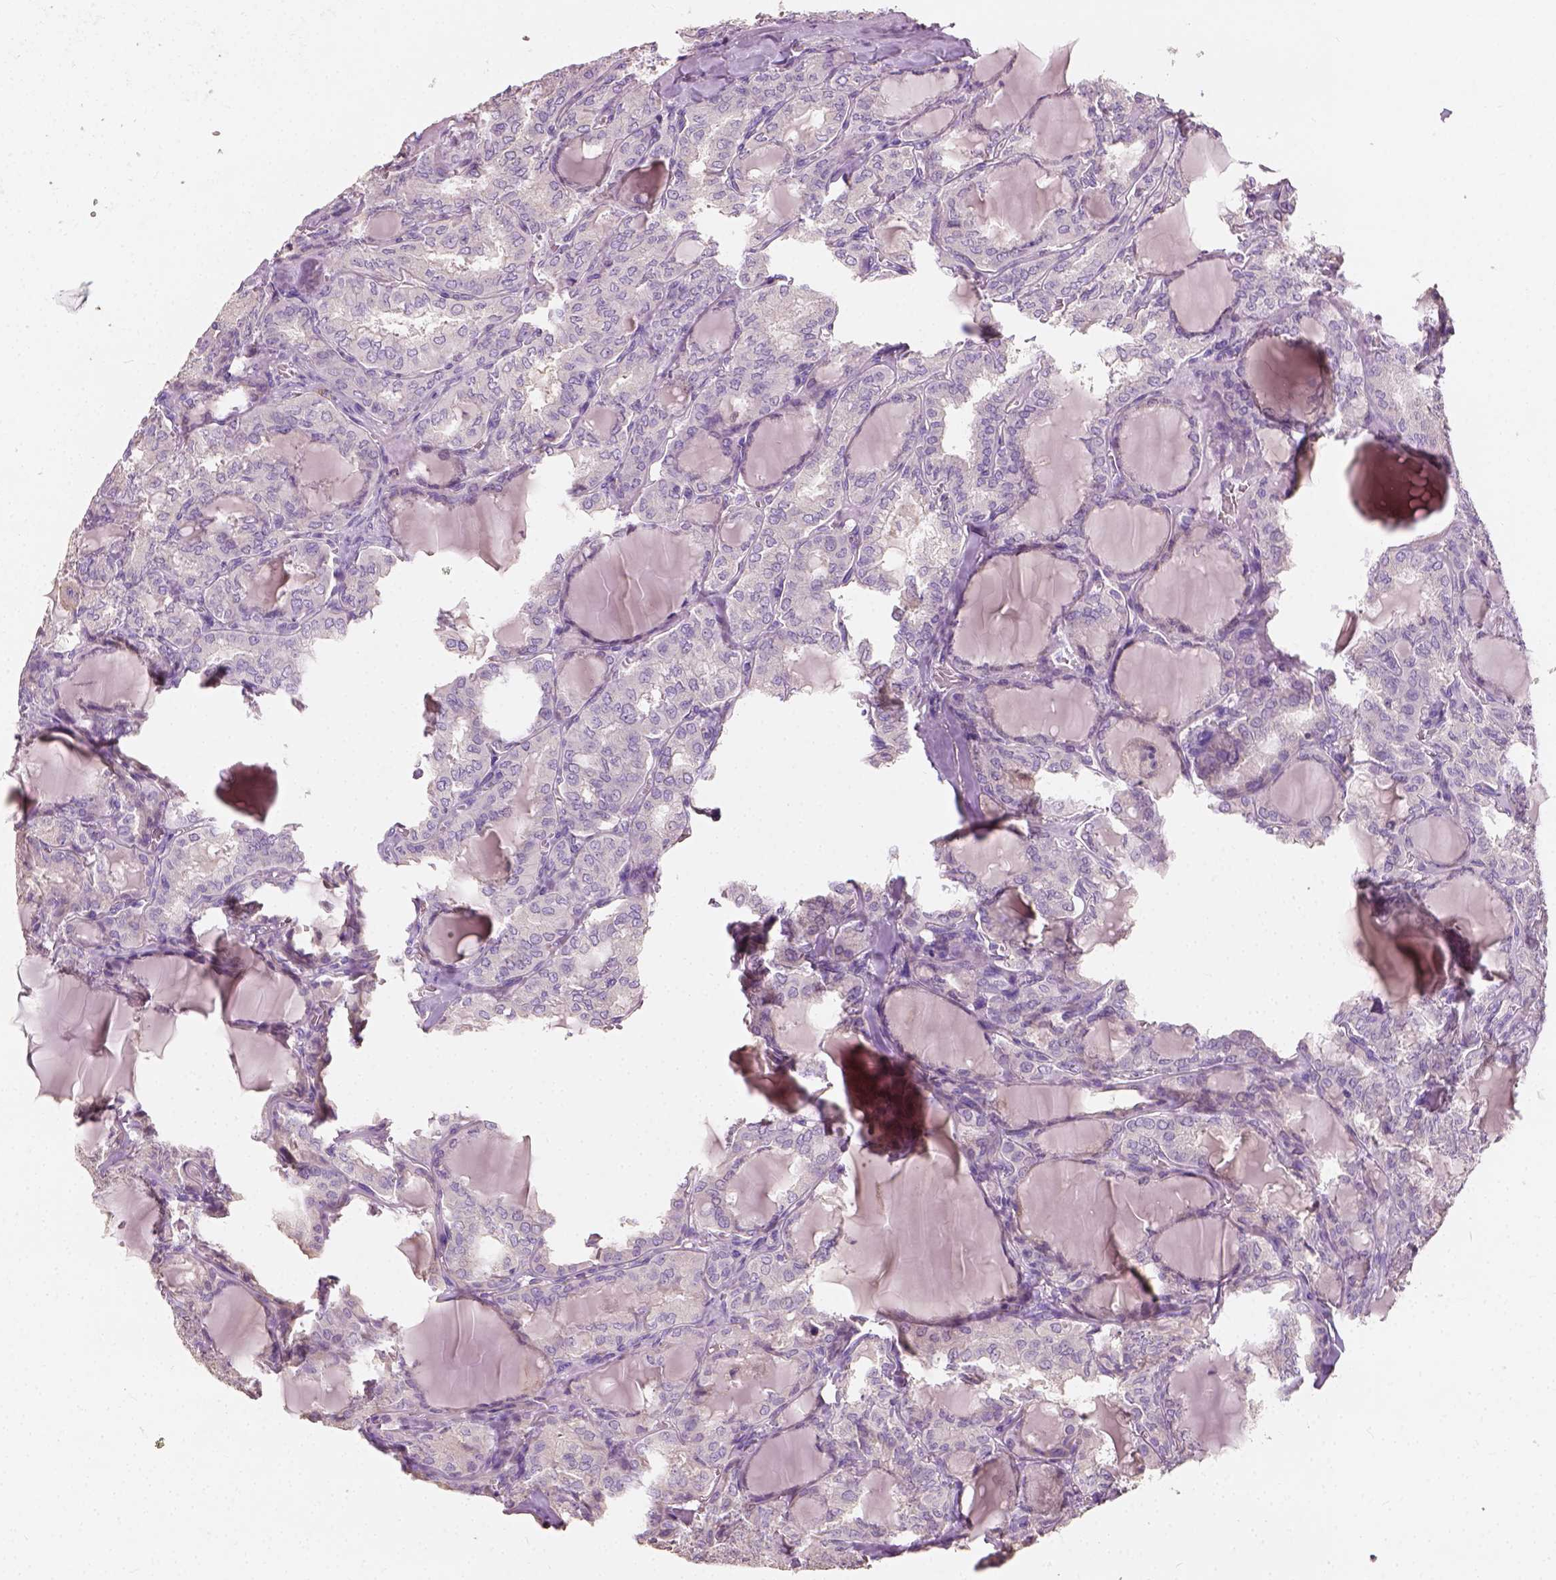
{"staining": {"intensity": "negative", "quantity": "none", "location": "none"}, "tissue": "thyroid cancer", "cell_type": "Tumor cells", "image_type": "cancer", "snomed": [{"axis": "morphology", "description": "Papillary adenocarcinoma, NOS"}, {"axis": "topography", "description": "Thyroid gland"}], "caption": "Immunohistochemistry of thyroid cancer (papillary adenocarcinoma) displays no positivity in tumor cells. The staining was performed using DAB (3,3'-diaminobenzidine) to visualize the protein expression in brown, while the nuclei were stained in blue with hematoxylin (Magnification: 20x).", "gene": "DHCR24", "patient": {"sex": "male", "age": 20}}